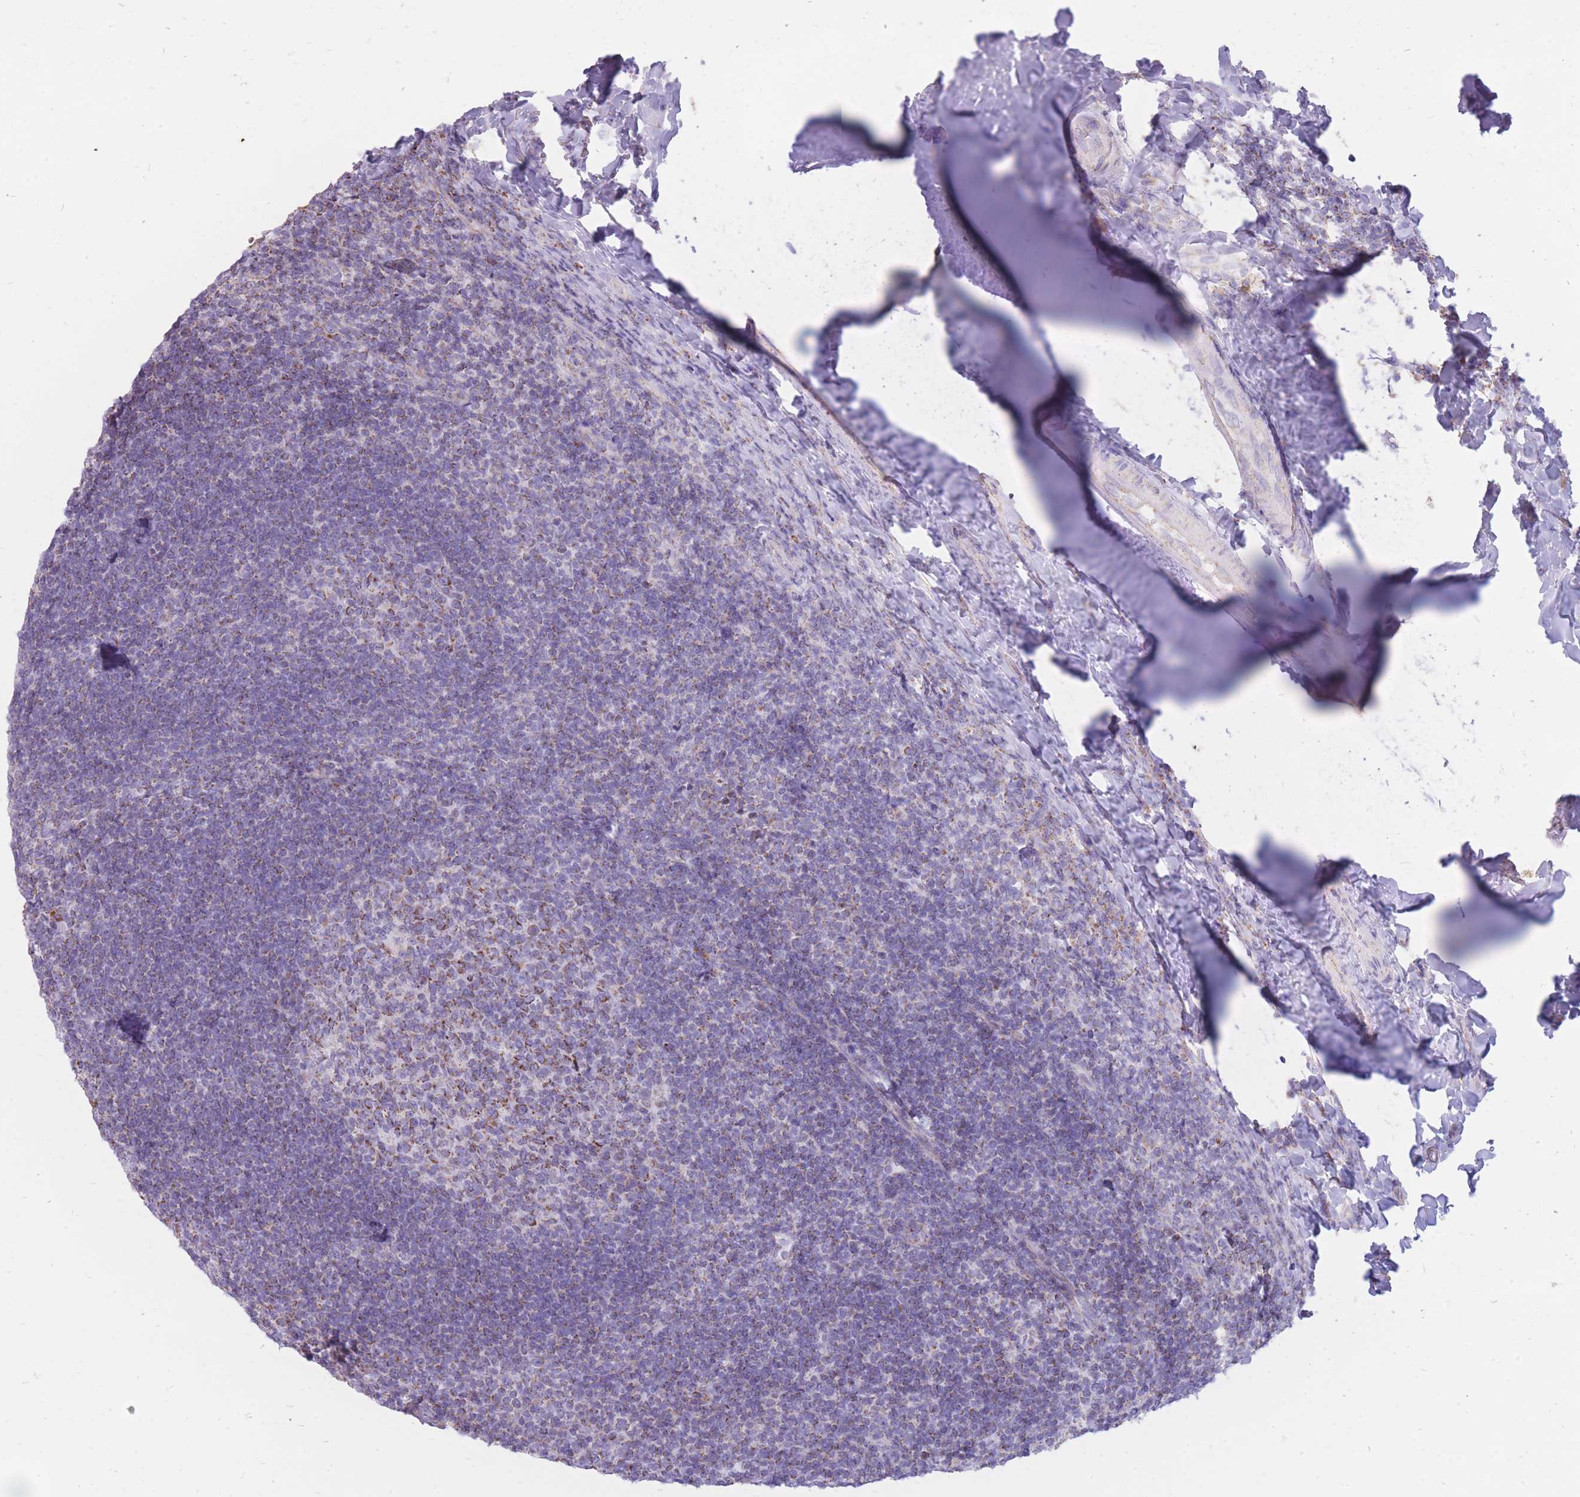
{"staining": {"intensity": "moderate", "quantity": ">75%", "location": "cytoplasmic/membranous"}, "tissue": "tonsil", "cell_type": "Germinal center cells", "image_type": "normal", "snomed": [{"axis": "morphology", "description": "Normal tissue, NOS"}, {"axis": "topography", "description": "Tonsil"}], "caption": "Moderate cytoplasmic/membranous protein positivity is identified in approximately >75% of germinal center cells in tonsil. Using DAB (brown) and hematoxylin (blue) stains, captured at high magnification using brightfield microscopy.", "gene": "PCSK1", "patient": {"sex": "female", "age": 10}}